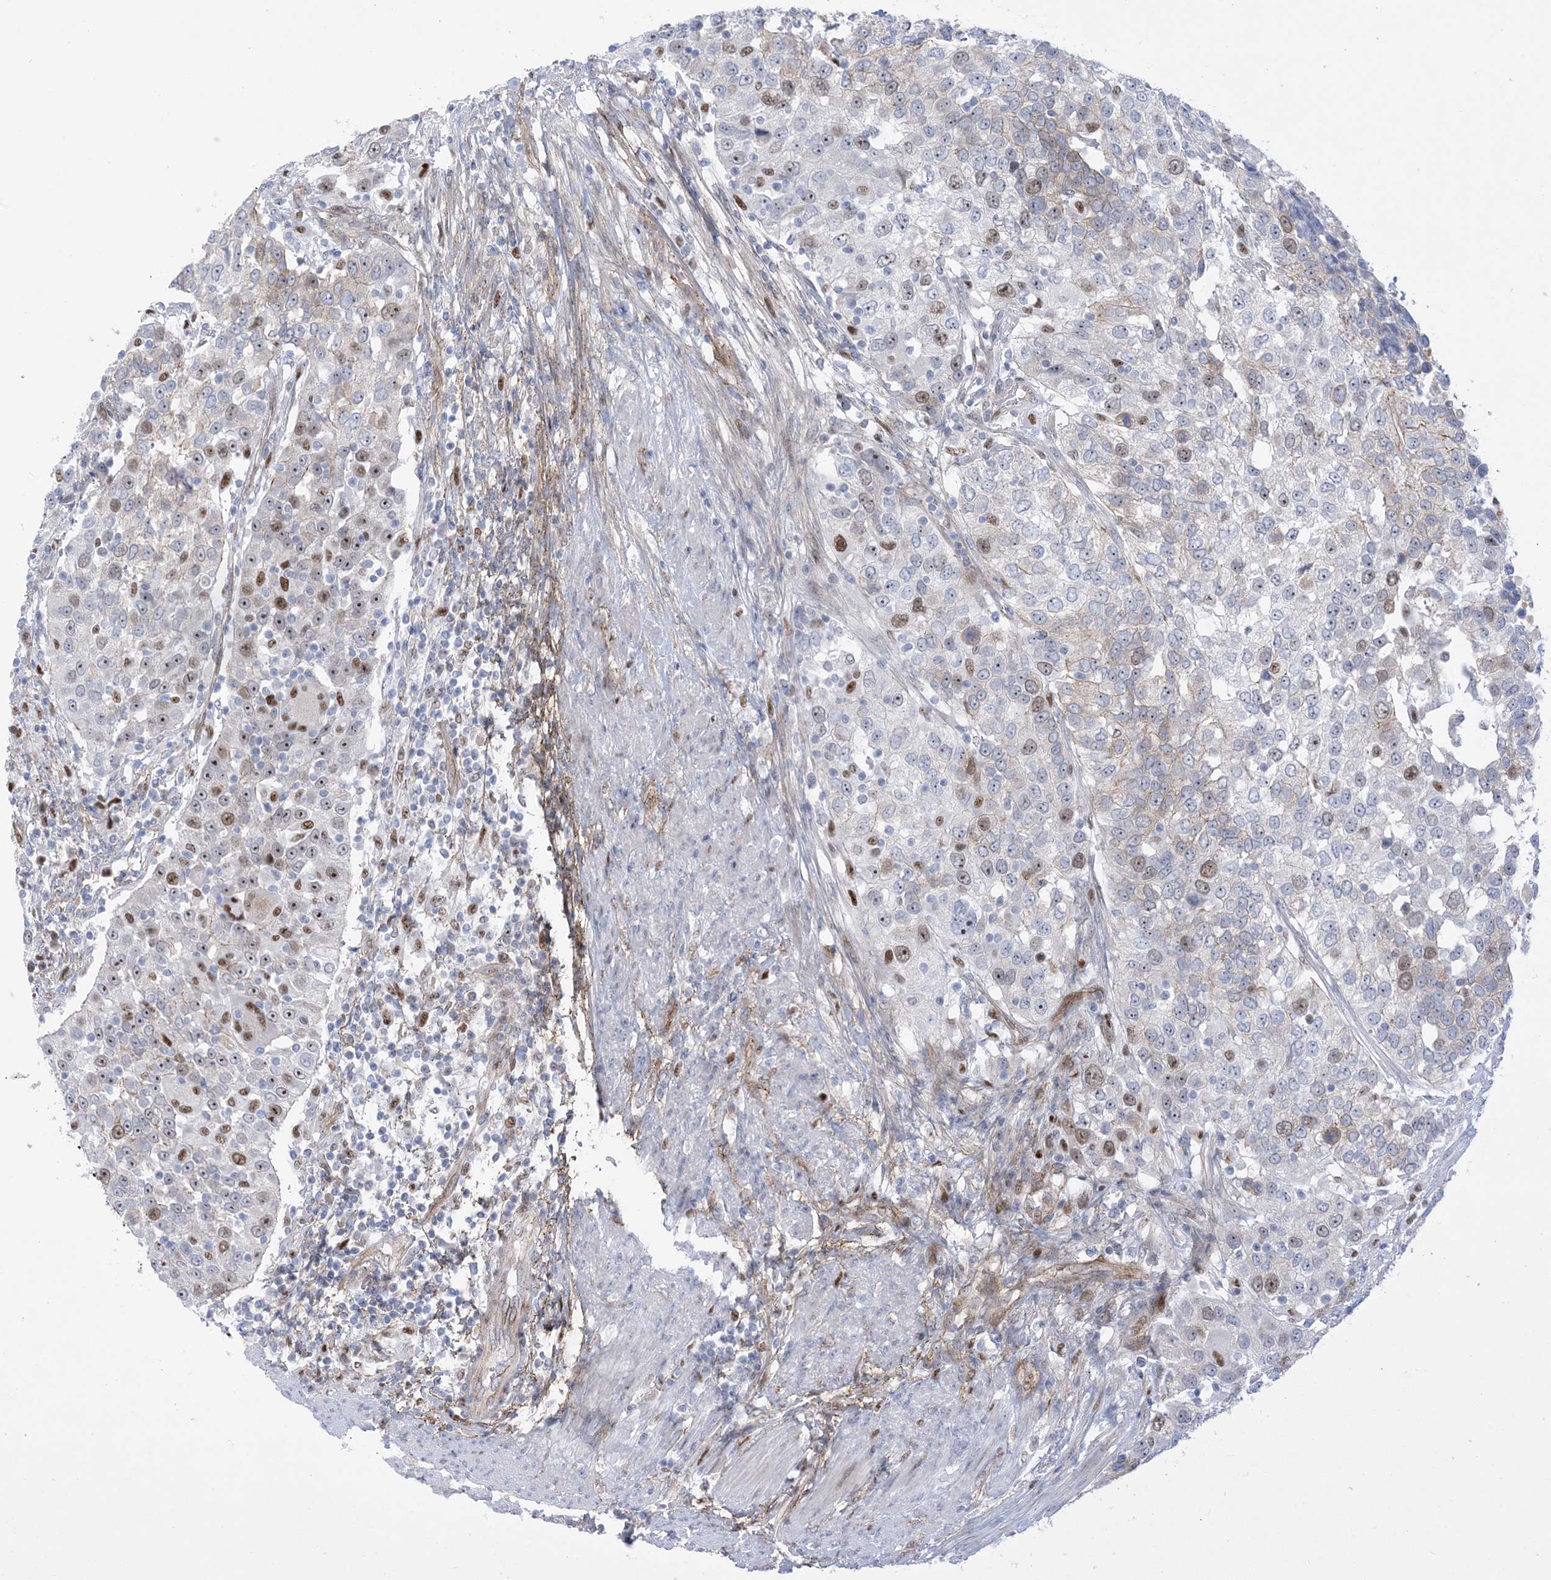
{"staining": {"intensity": "moderate", "quantity": "25%-75%", "location": "nuclear"}, "tissue": "urothelial cancer", "cell_type": "Tumor cells", "image_type": "cancer", "snomed": [{"axis": "morphology", "description": "Urothelial carcinoma, High grade"}, {"axis": "topography", "description": "Urinary bladder"}], "caption": "Protein staining reveals moderate nuclear staining in approximately 25%-75% of tumor cells in high-grade urothelial carcinoma. The staining was performed using DAB, with brown indicating positive protein expression. Nuclei are stained blue with hematoxylin.", "gene": "MARS2", "patient": {"sex": "female", "age": 80}}